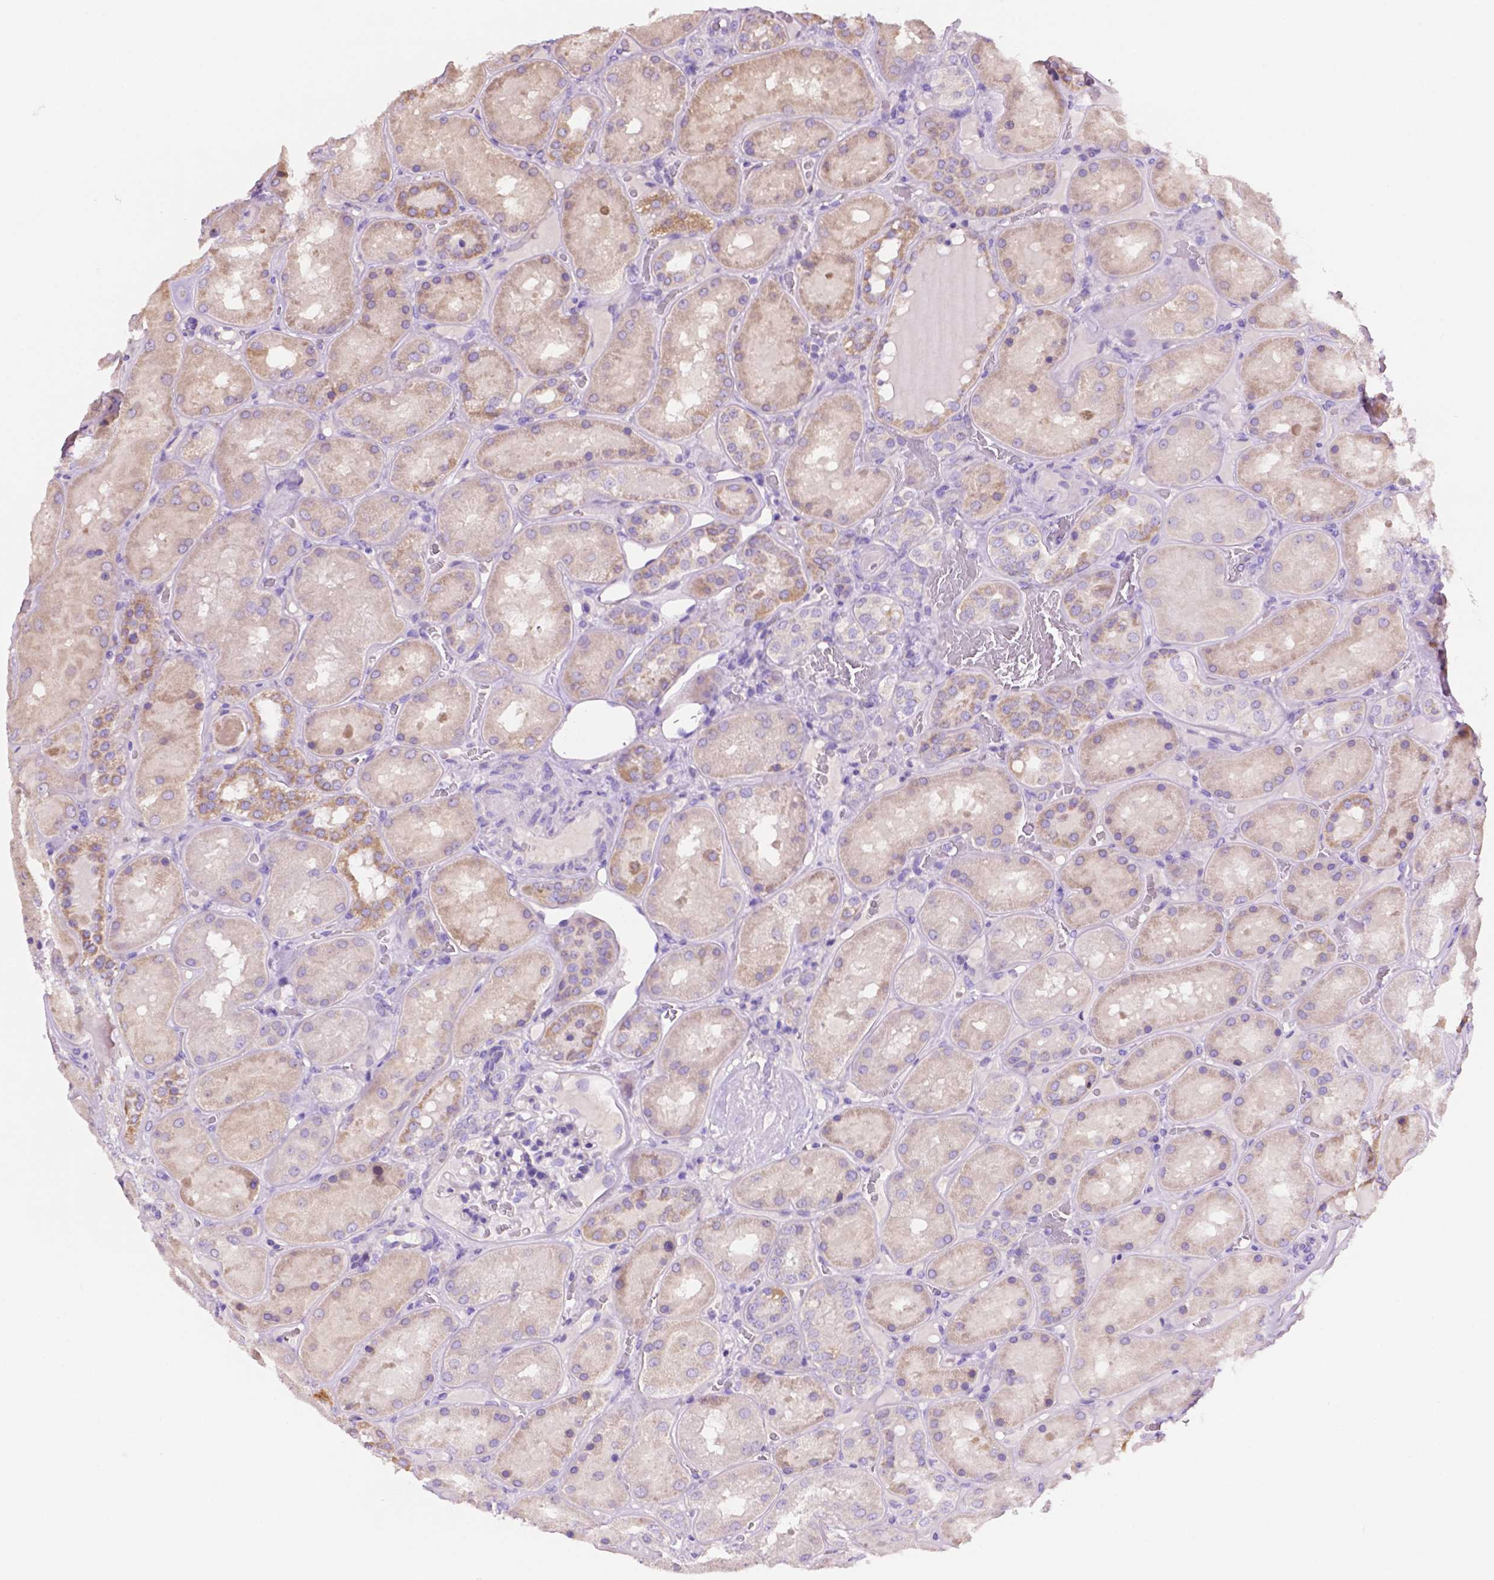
{"staining": {"intensity": "negative", "quantity": "none", "location": "none"}, "tissue": "kidney", "cell_type": "Cells in glomeruli", "image_type": "normal", "snomed": [{"axis": "morphology", "description": "Normal tissue, NOS"}, {"axis": "topography", "description": "Kidney"}], "caption": "An image of kidney stained for a protein demonstrates no brown staining in cells in glomeruli.", "gene": "CEACAM7", "patient": {"sex": "male", "age": 73}}